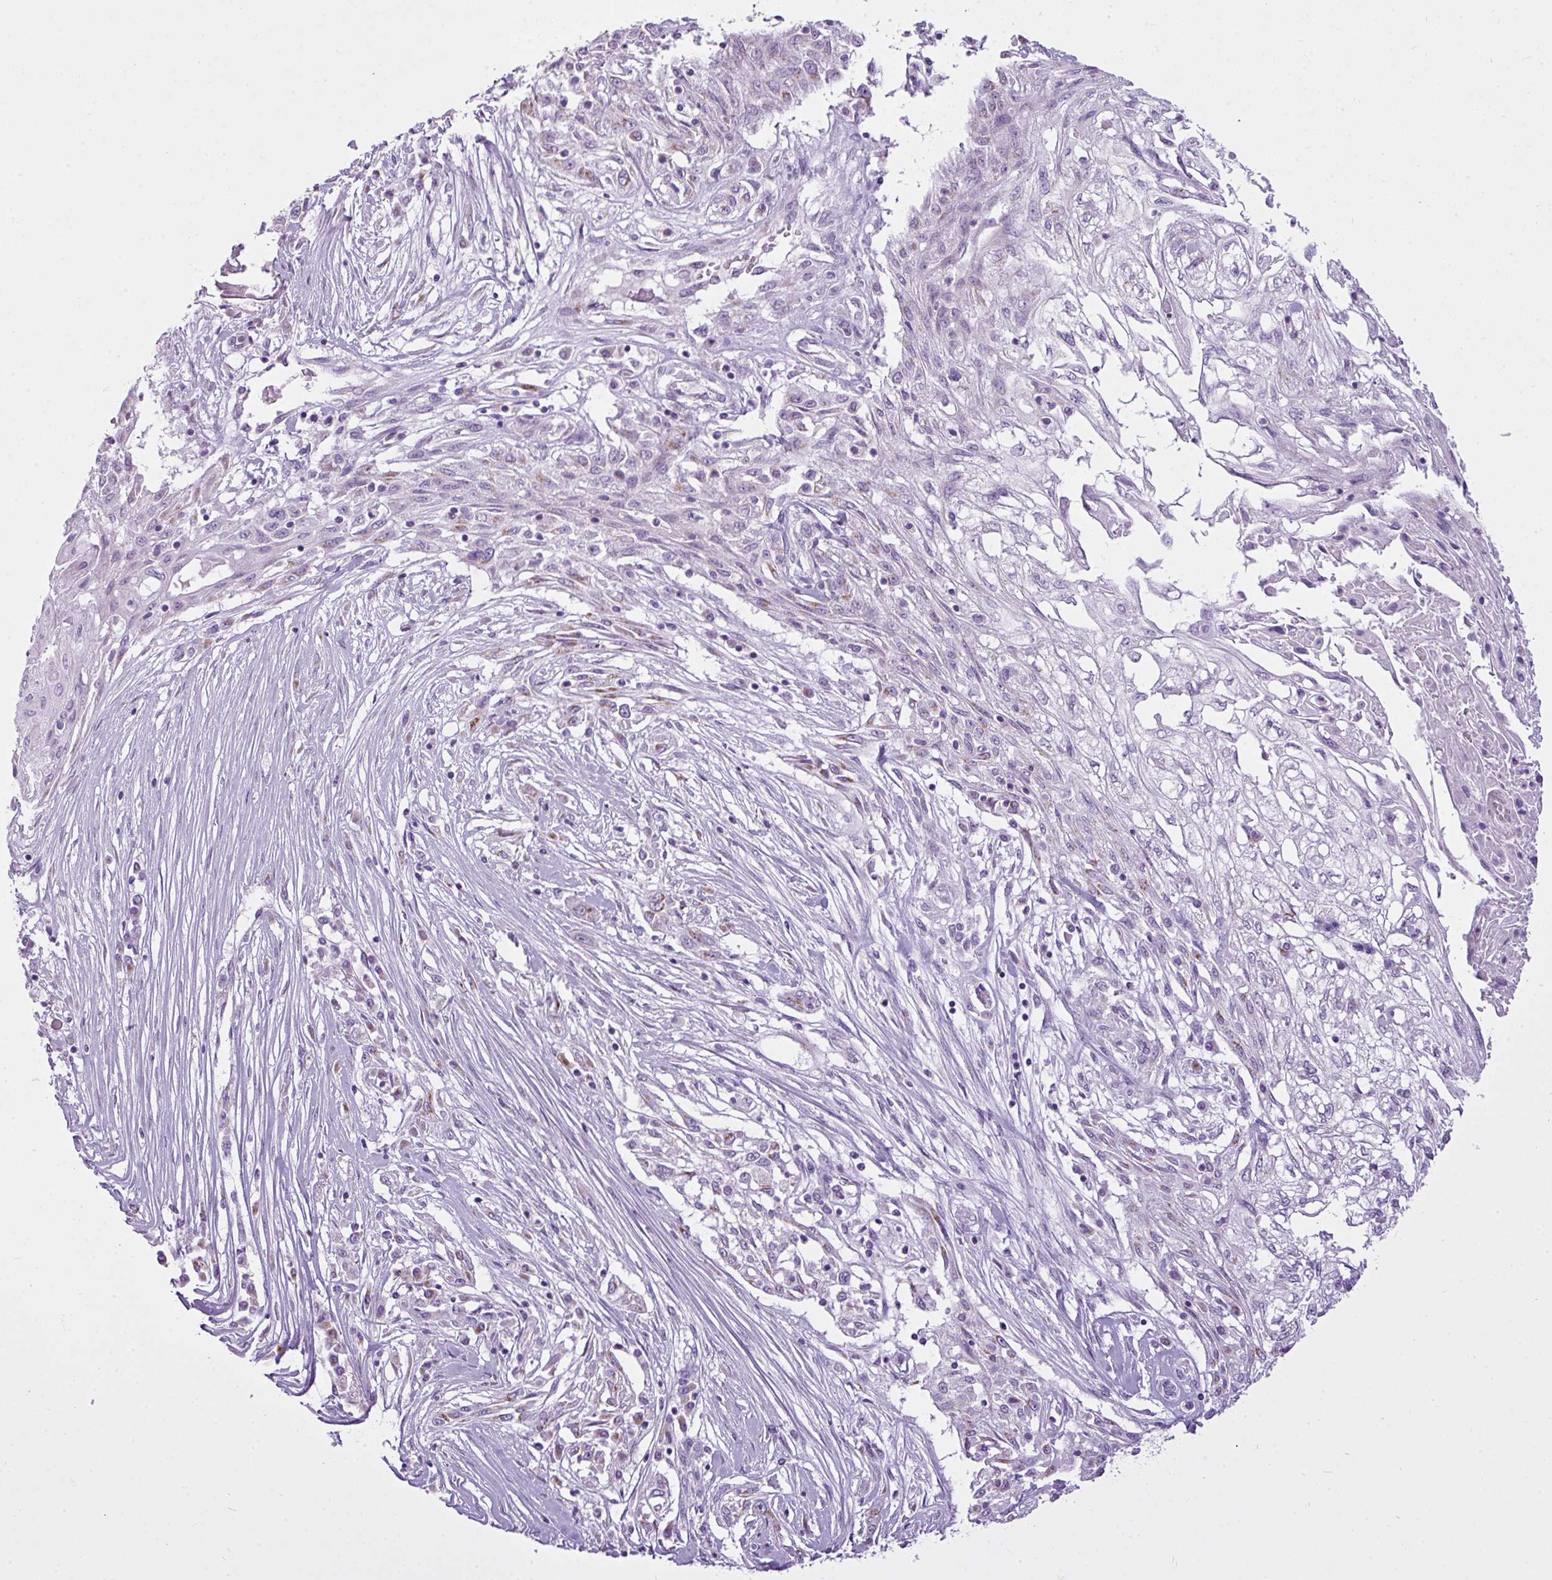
{"staining": {"intensity": "negative", "quantity": "none", "location": "none"}, "tissue": "skin cancer", "cell_type": "Tumor cells", "image_type": "cancer", "snomed": [{"axis": "morphology", "description": "Squamous cell carcinoma, NOS"}, {"axis": "morphology", "description": "Squamous cell carcinoma, metastatic, NOS"}, {"axis": "topography", "description": "Skin"}, {"axis": "topography", "description": "Lymph node"}], "caption": "High magnification brightfield microscopy of skin cancer (metastatic squamous cell carcinoma) stained with DAB (3,3'-diaminobenzidine) (brown) and counterstained with hematoxylin (blue): tumor cells show no significant staining.", "gene": "FAM43A", "patient": {"sex": "male", "age": 75}}